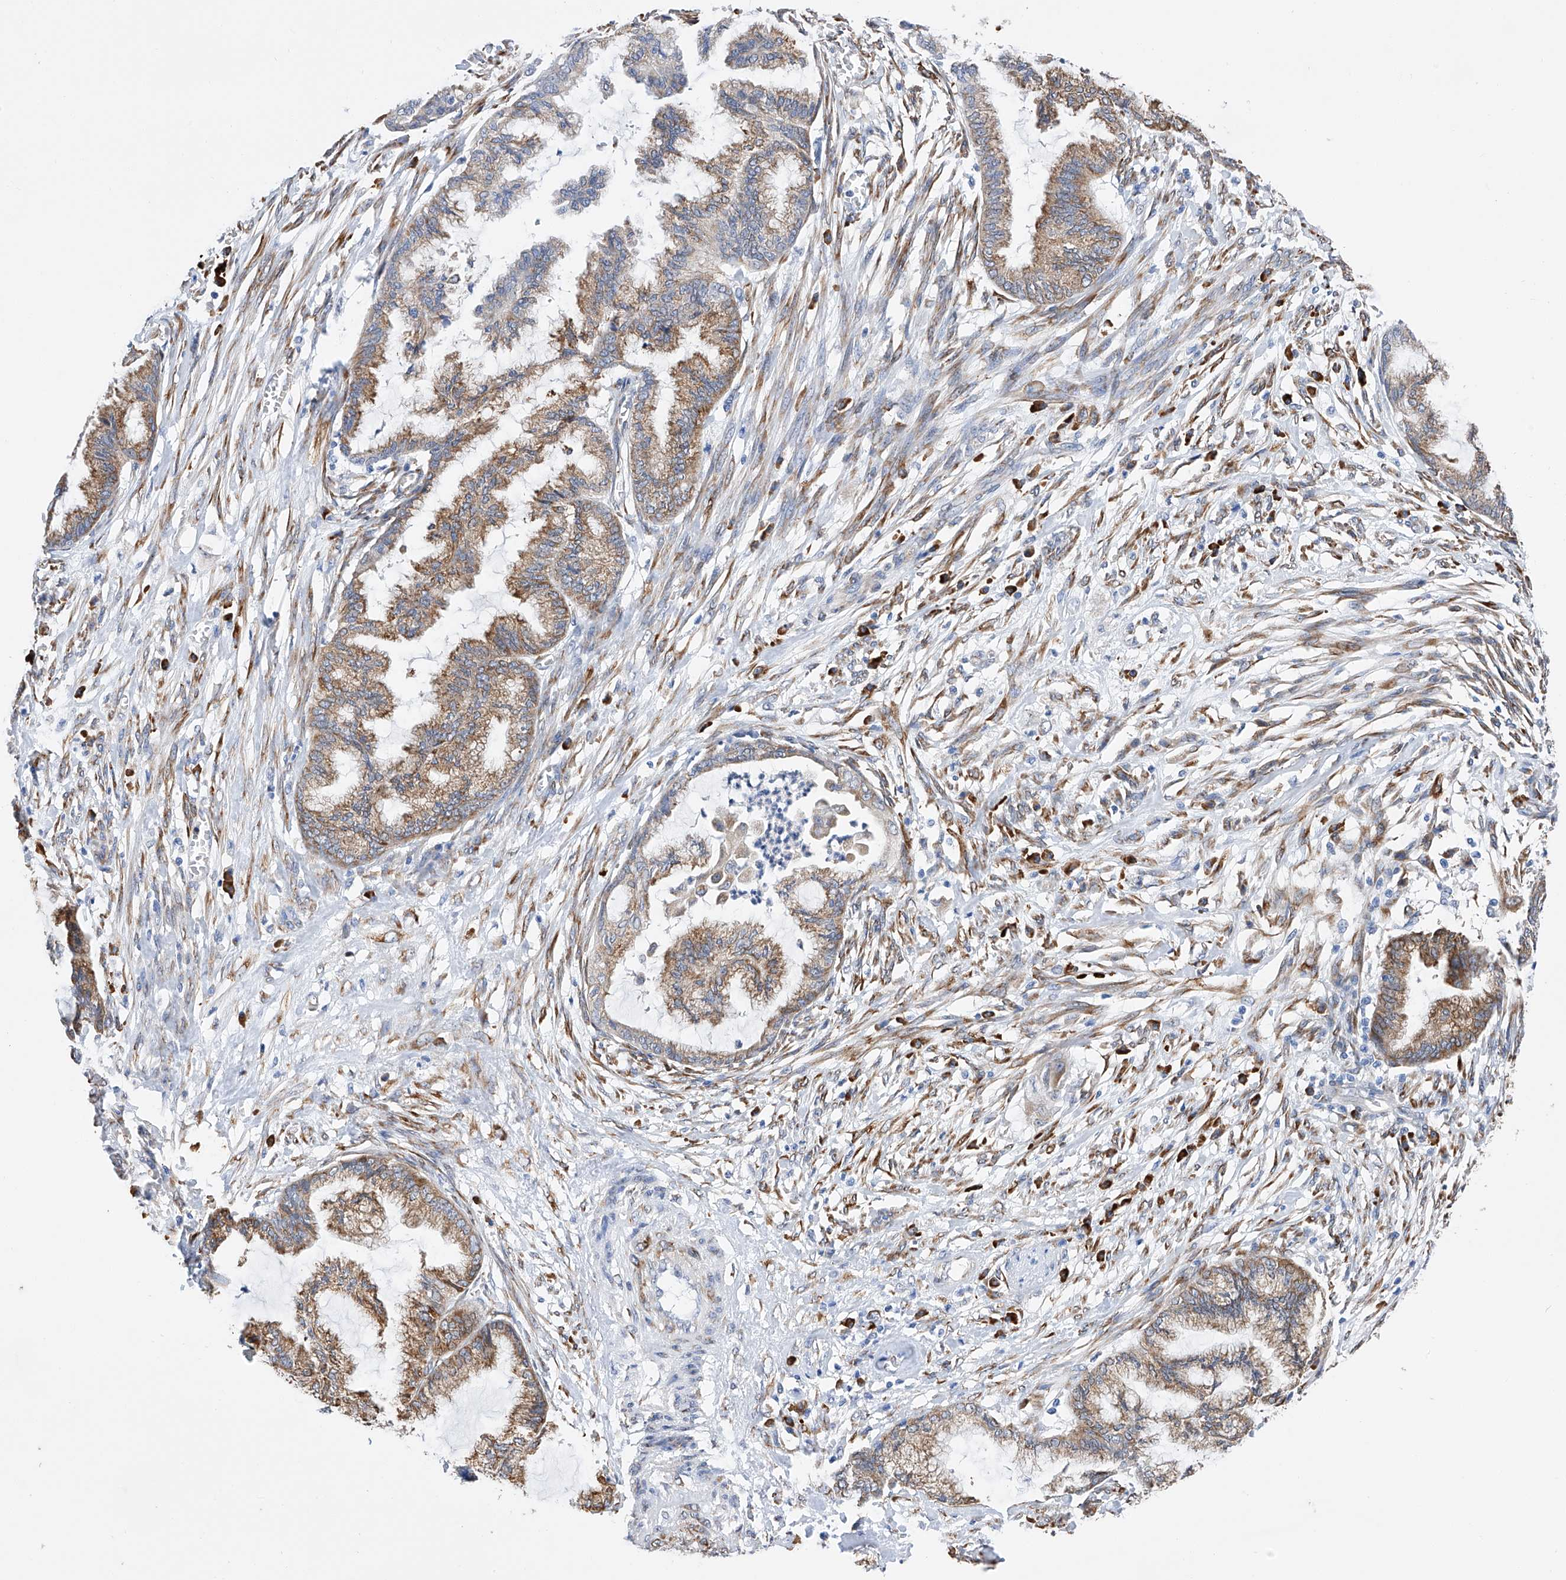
{"staining": {"intensity": "moderate", "quantity": ">75%", "location": "cytoplasmic/membranous"}, "tissue": "endometrial cancer", "cell_type": "Tumor cells", "image_type": "cancer", "snomed": [{"axis": "morphology", "description": "Adenocarcinoma, NOS"}, {"axis": "topography", "description": "Endometrium"}], "caption": "About >75% of tumor cells in endometrial cancer (adenocarcinoma) display moderate cytoplasmic/membranous protein expression as visualized by brown immunohistochemical staining.", "gene": "PDIA5", "patient": {"sex": "female", "age": 86}}